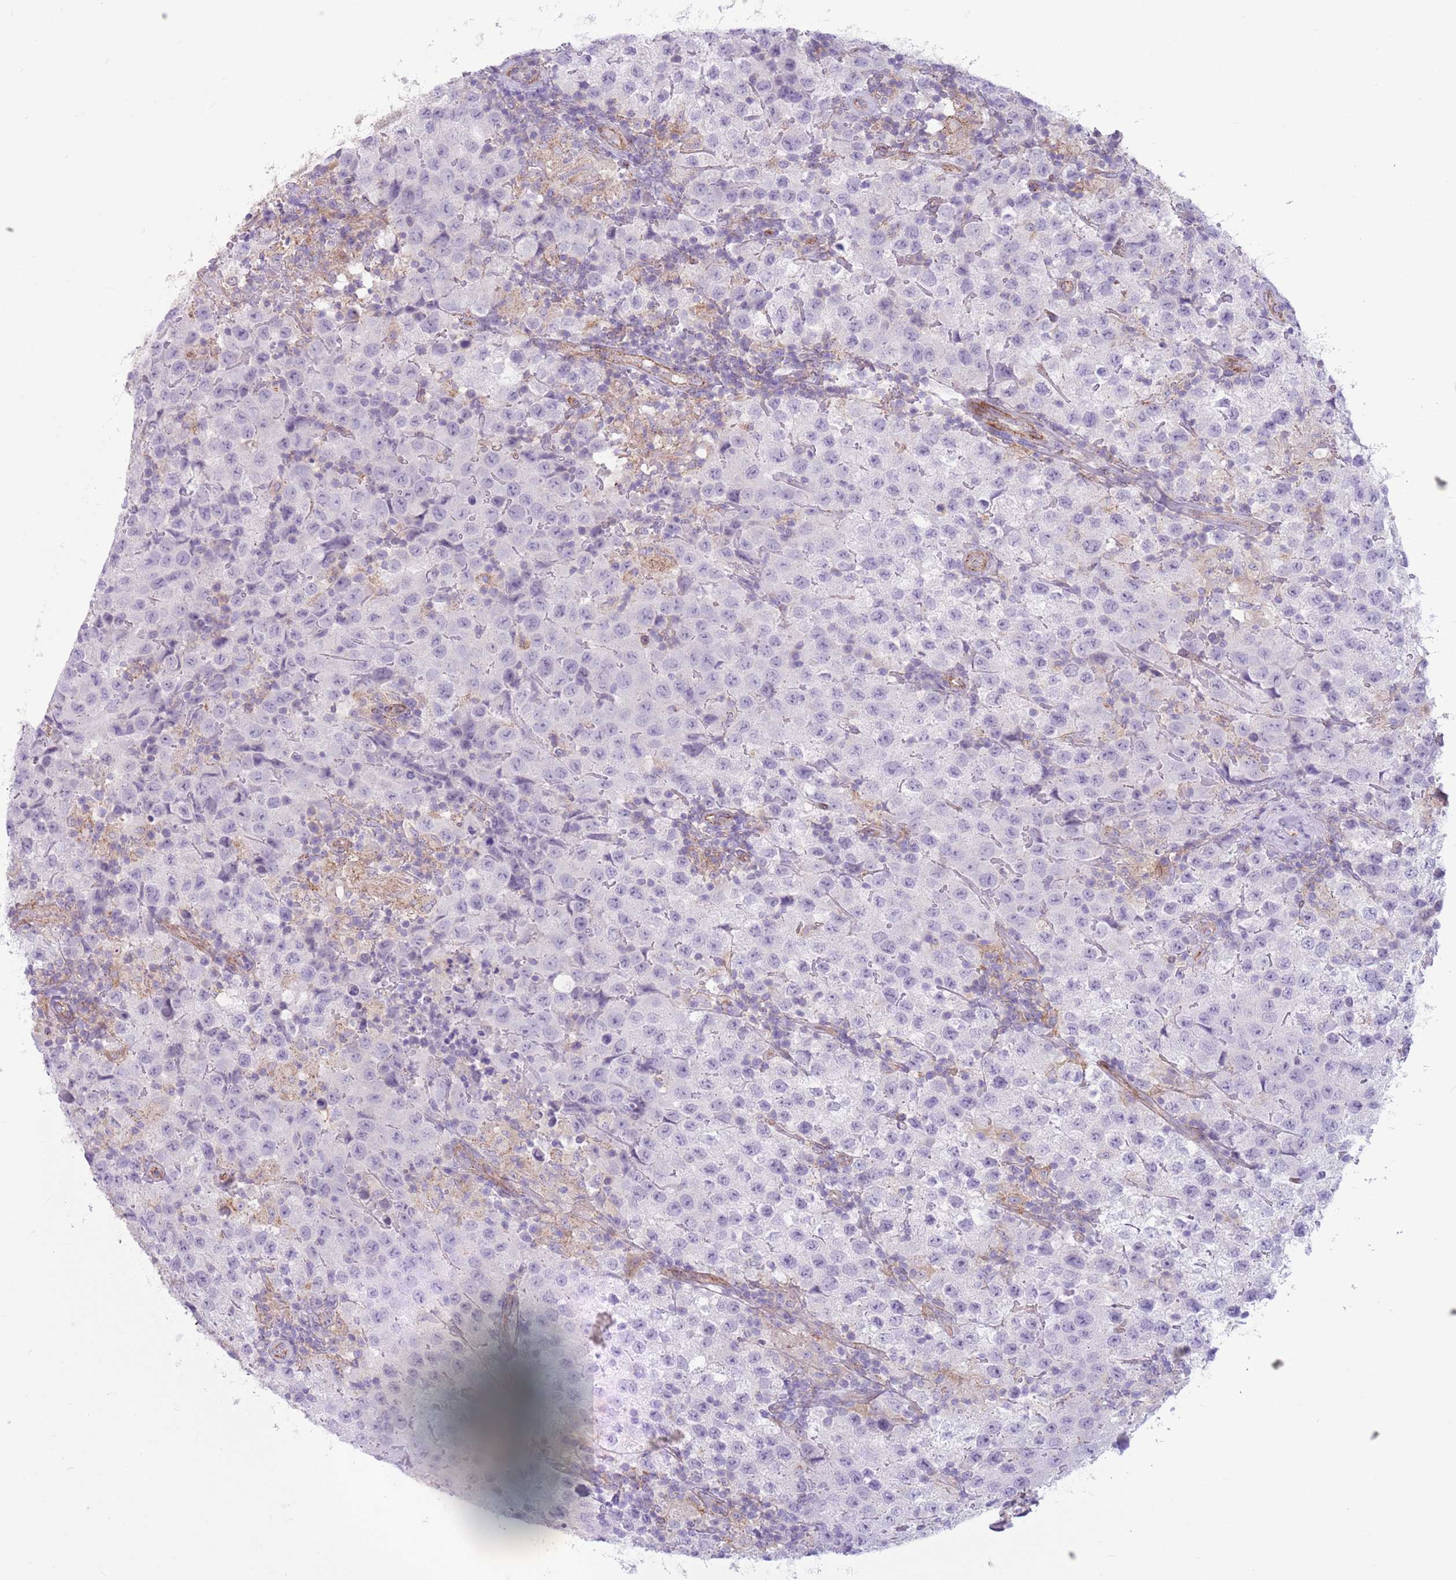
{"staining": {"intensity": "negative", "quantity": "none", "location": "none"}, "tissue": "testis cancer", "cell_type": "Tumor cells", "image_type": "cancer", "snomed": [{"axis": "morphology", "description": "Seminoma, NOS"}, {"axis": "morphology", "description": "Carcinoma, Embryonal, NOS"}, {"axis": "topography", "description": "Testis"}], "caption": "Histopathology image shows no protein positivity in tumor cells of testis embryonal carcinoma tissue. (Stains: DAB IHC with hematoxylin counter stain, Microscopy: brightfield microscopy at high magnification).", "gene": "SNX6", "patient": {"sex": "male", "age": 41}}